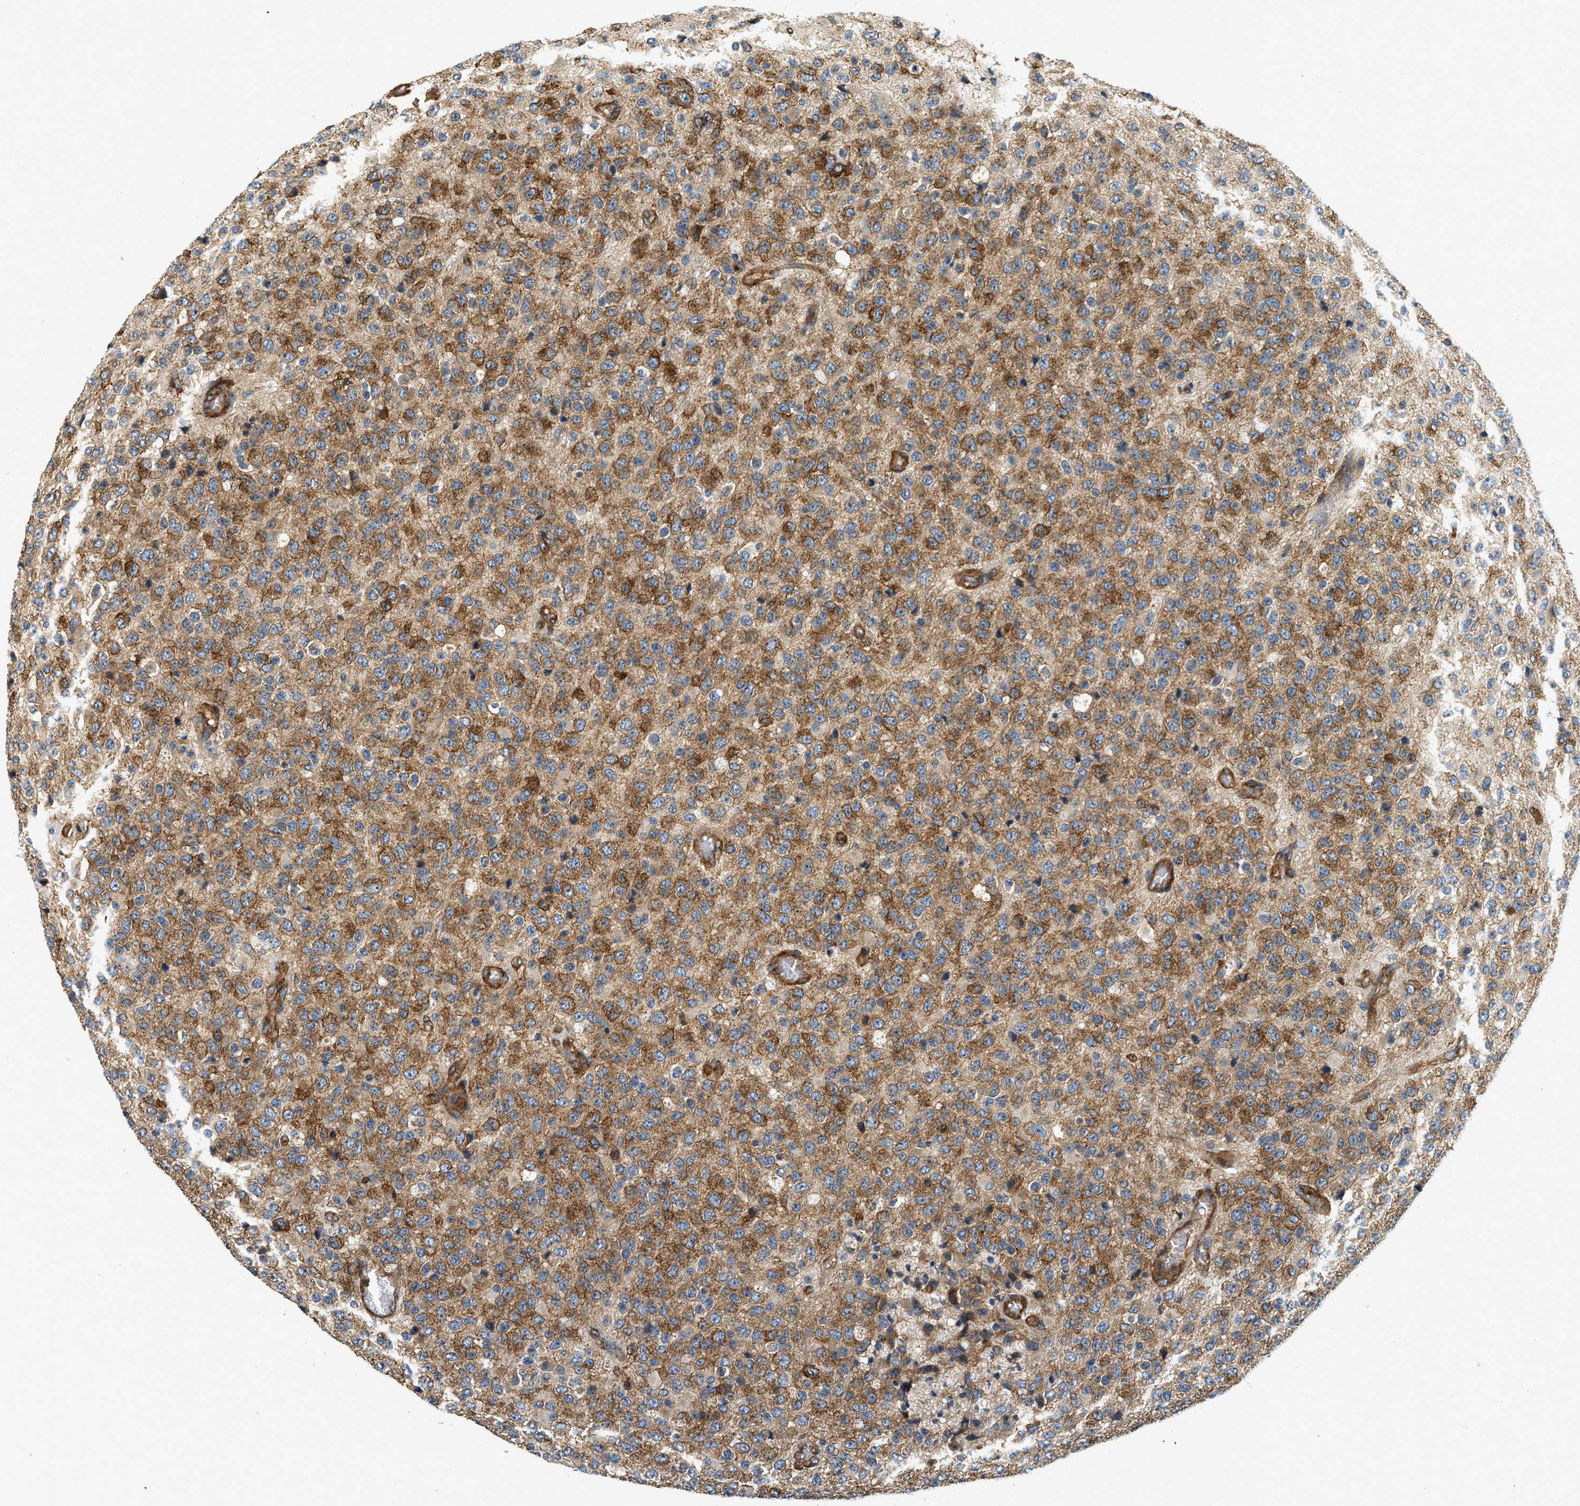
{"staining": {"intensity": "strong", "quantity": "25%-75%", "location": "cytoplasmic/membranous"}, "tissue": "glioma", "cell_type": "Tumor cells", "image_type": "cancer", "snomed": [{"axis": "morphology", "description": "Glioma, malignant, High grade"}, {"axis": "topography", "description": "pancreas cauda"}], "caption": "Strong cytoplasmic/membranous protein expression is appreciated in approximately 25%-75% of tumor cells in glioma. Using DAB (brown) and hematoxylin (blue) stains, captured at high magnification using brightfield microscopy.", "gene": "HIP1", "patient": {"sex": "male", "age": 60}}